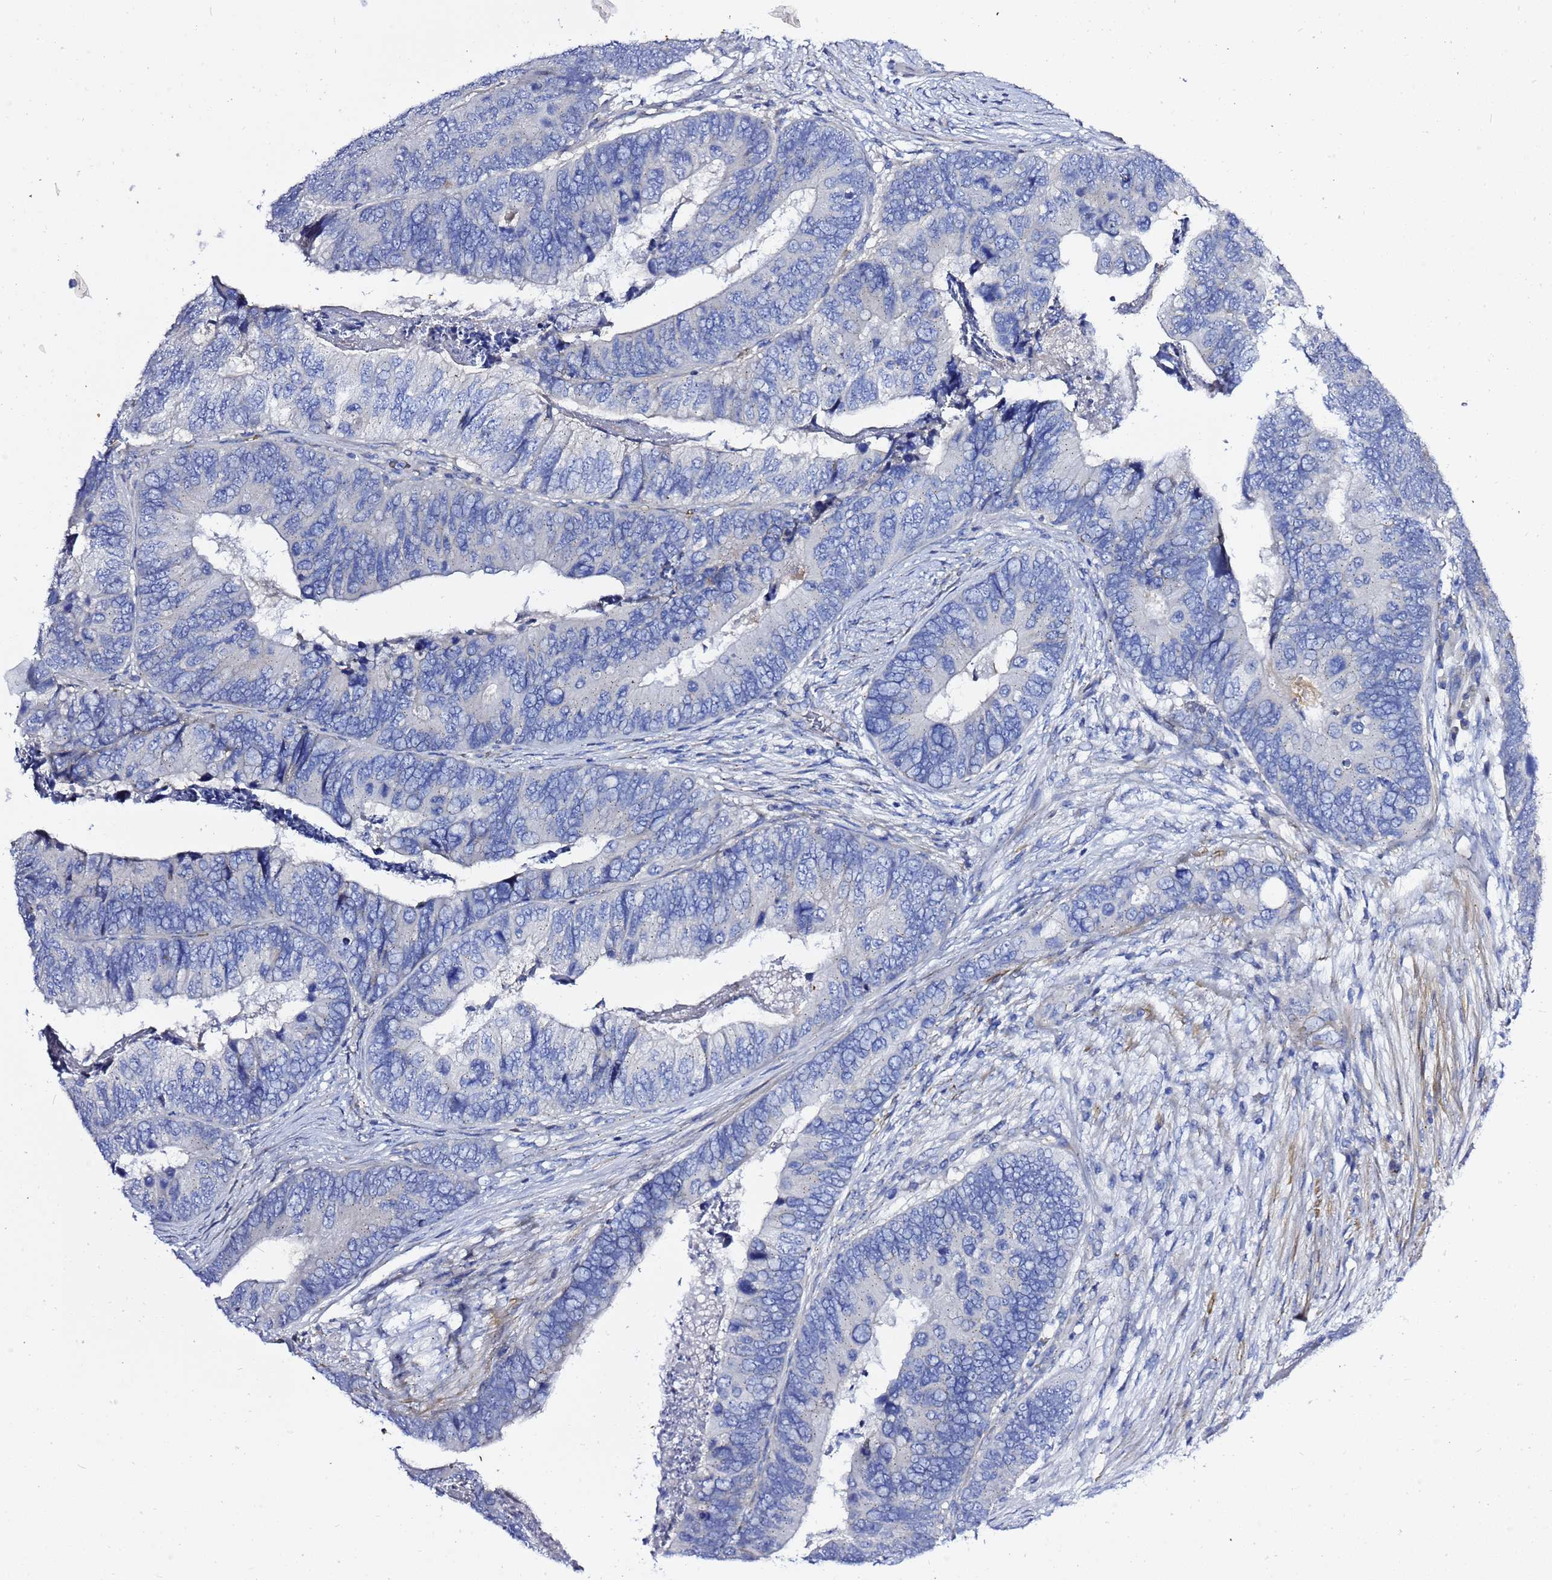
{"staining": {"intensity": "negative", "quantity": "none", "location": "none"}, "tissue": "colorectal cancer", "cell_type": "Tumor cells", "image_type": "cancer", "snomed": [{"axis": "morphology", "description": "Adenocarcinoma, NOS"}, {"axis": "topography", "description": "Colon"}], "caption": "This is a image of immunohistochemistry staining of adenocarcinoma (colorectal), which shows no positivity in tumor cells.", "gene": "USP18", "patient": {"sex": "female", "age": 67}}